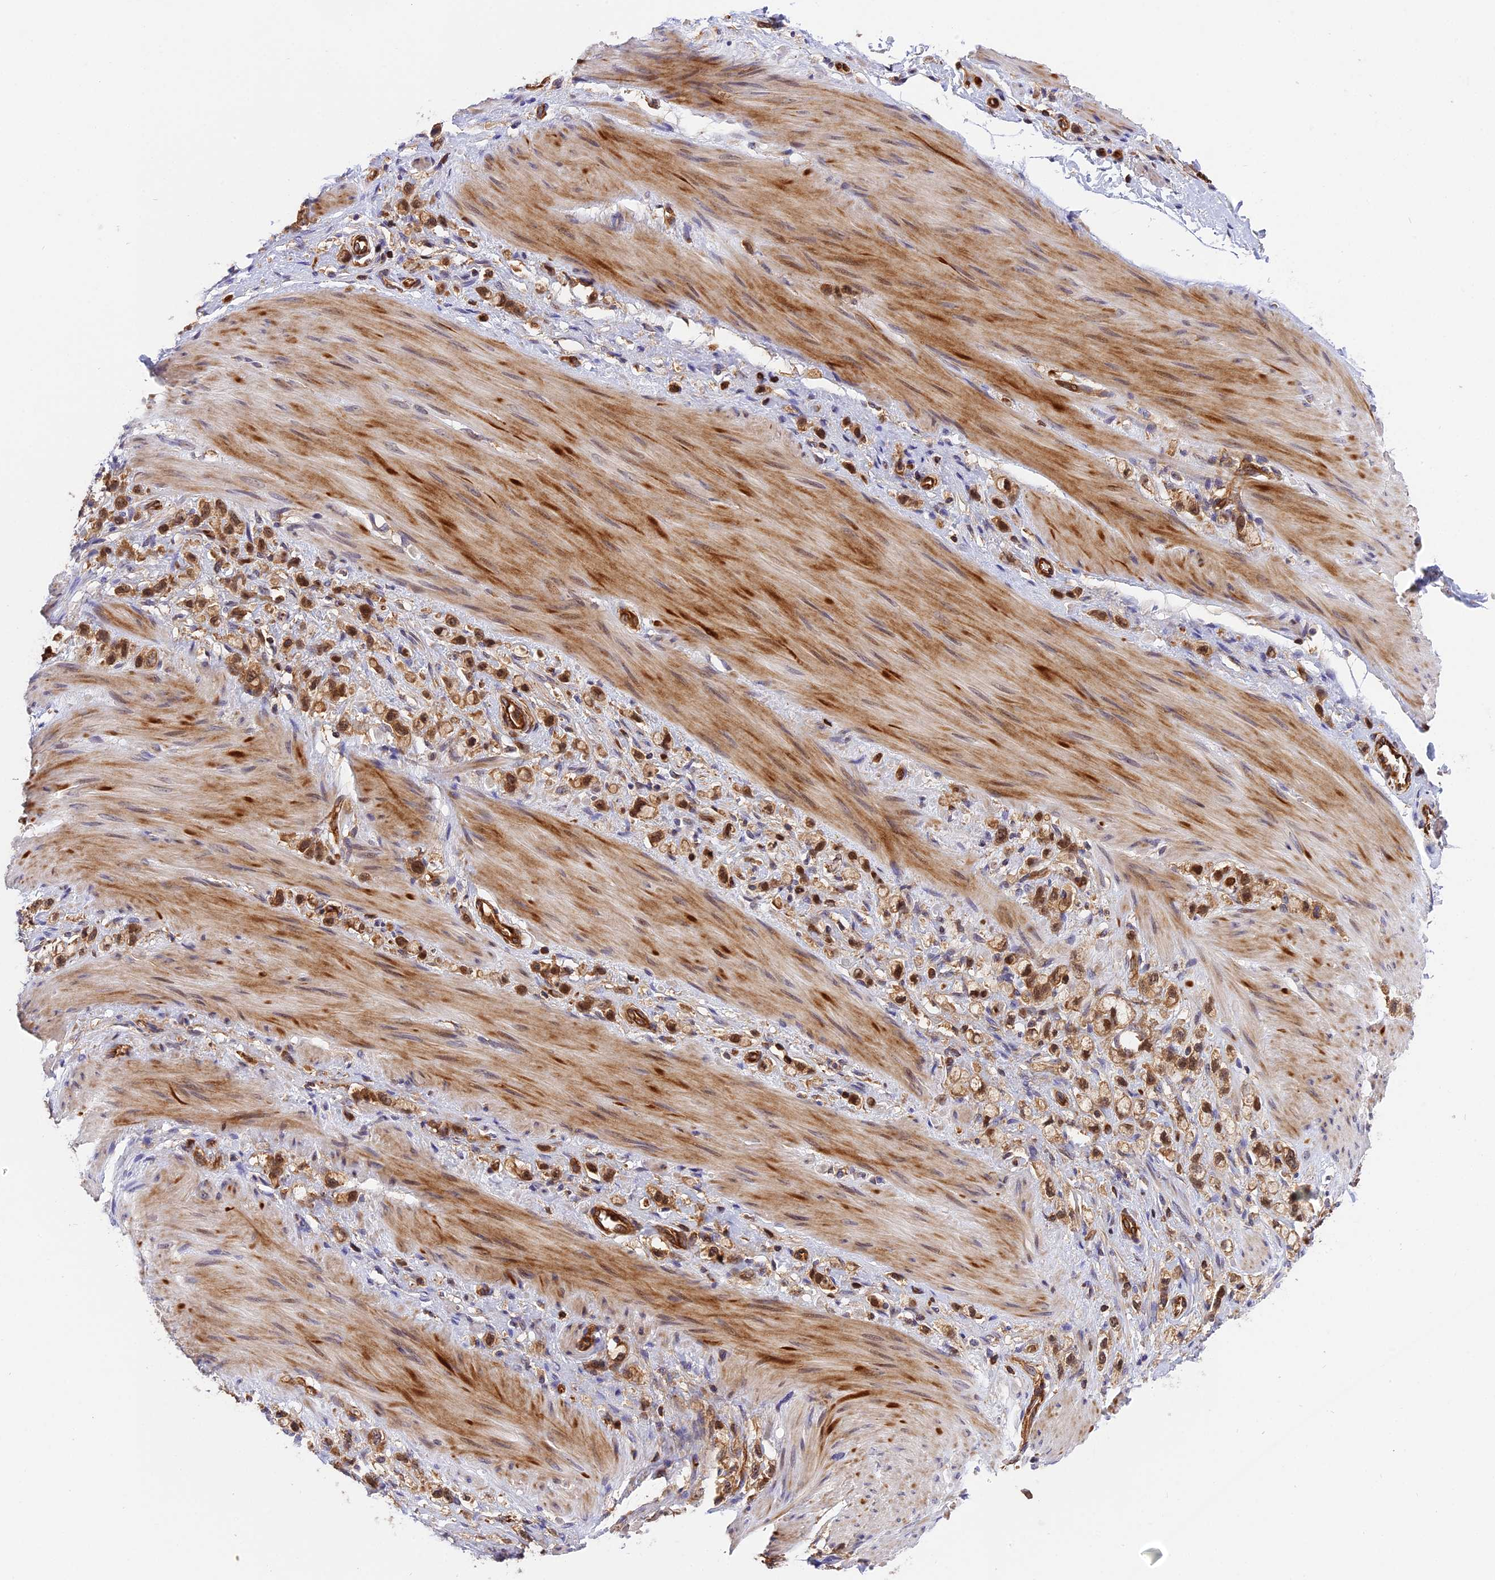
{"staining": {"intensity": "moderate", "quantity": ">75%", "location": "cytoplasmic/membranous,nuclear"}, "tissue": "stomach cancer", "cell_type": "Tumor cells", "image_type": "cancer", "snomed": [{"axis": "morphology", "description": "Adenocarcinoma, NOS"}, {"axis": "topography", "description": "Stomach"}], "caption": "The immunohistochemical stain highlights moderate cytoplasmic/membranous and nuclear staining in tumor cells of adenocarcinoma (stomach) tissue.", "gene": "C5orf22", "patient": {"sex": "female", "age": 65}}